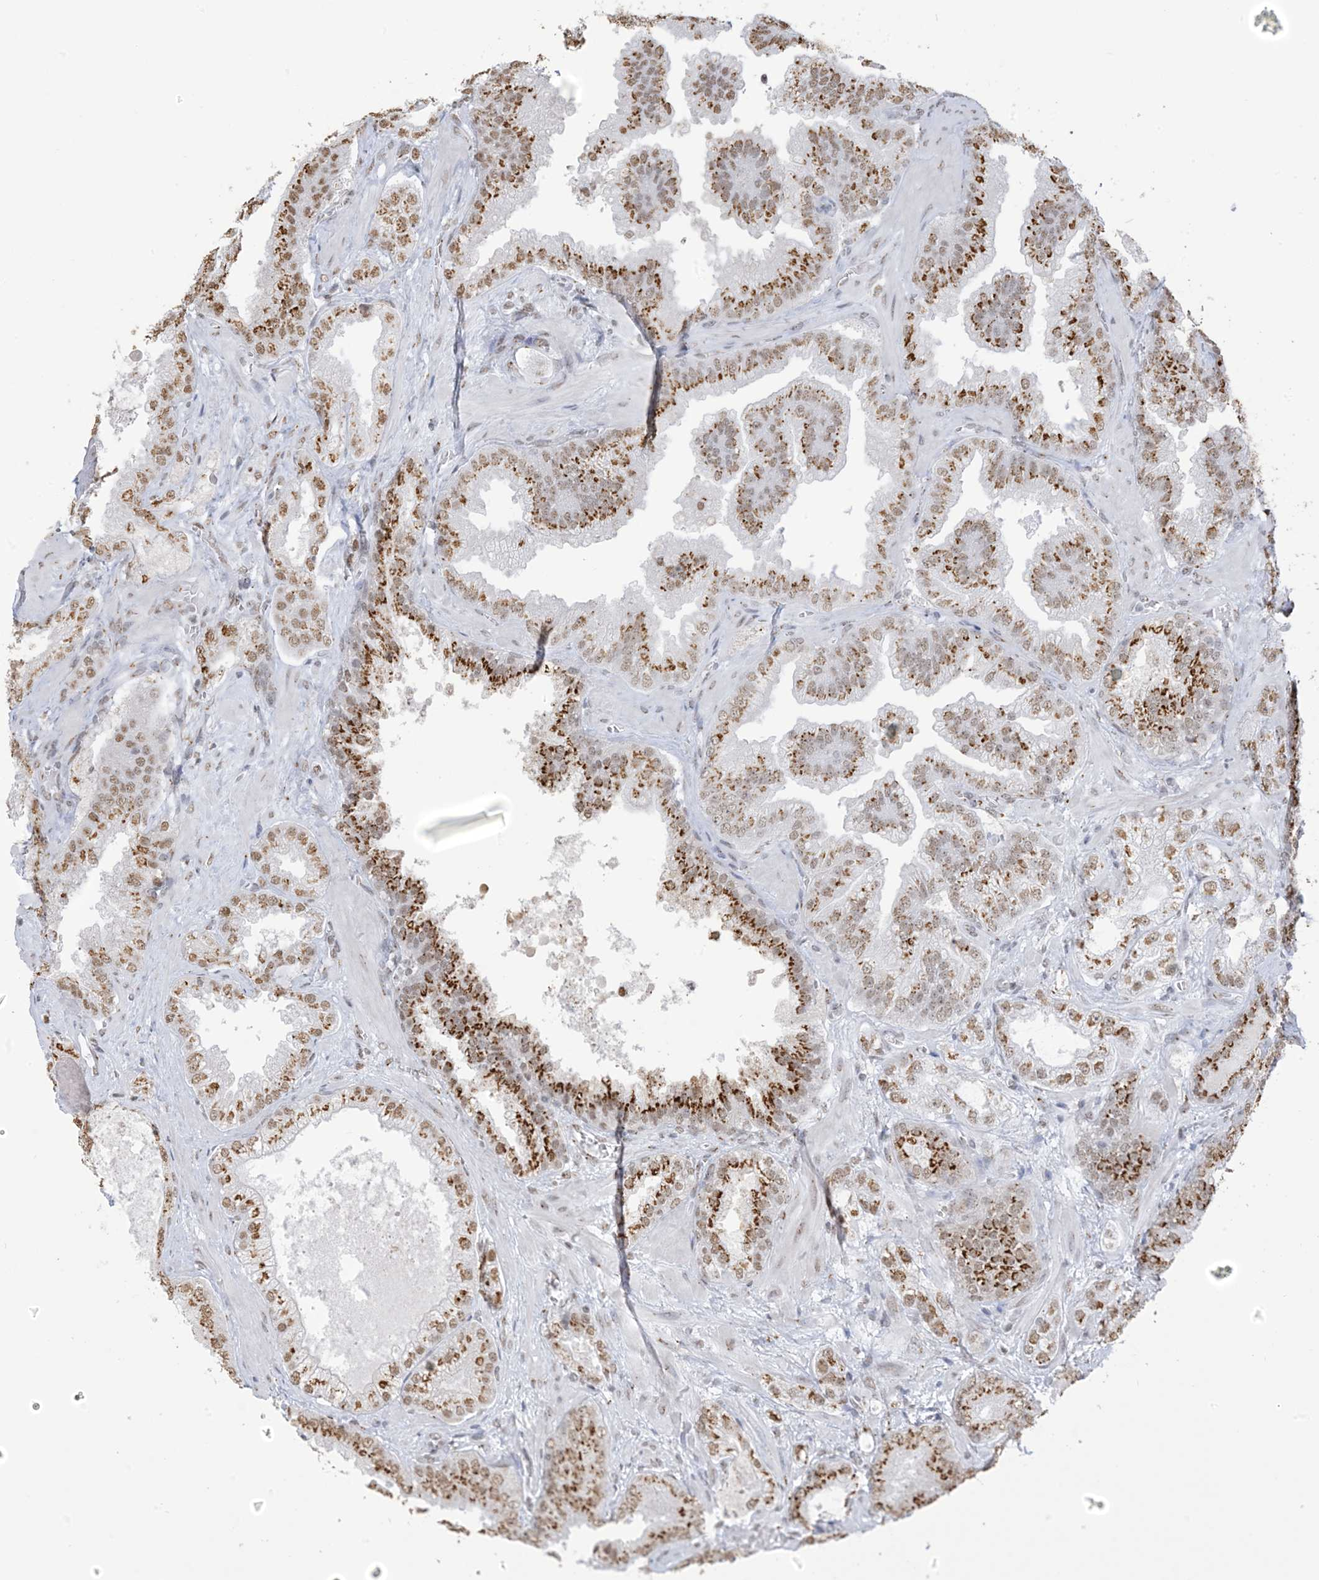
{"staining": {"intensity": "moderate", "quantity": ">75%", "location": "cytoplasmic/membranous,nuclear"}, "tissue": "prostate cancer", "cell_type": "Tumor cells", "image_type": "cancer", "snomed": [{"axis": "morphology", "description": "Adenocarcinoma, High grade"}, {"axis": "topography", "description": "Prostate"}], "caption": "There is medium levels of moderate cytoplasmic/membranous and nuclear positivity in tumor cells of prostate cancer (adenocarcinoma (high-grade)), as demonstrated by immunohistochemical staining (brown color).", "gene": "GPR107", "patient": {"sex": "male", "age": 58}}